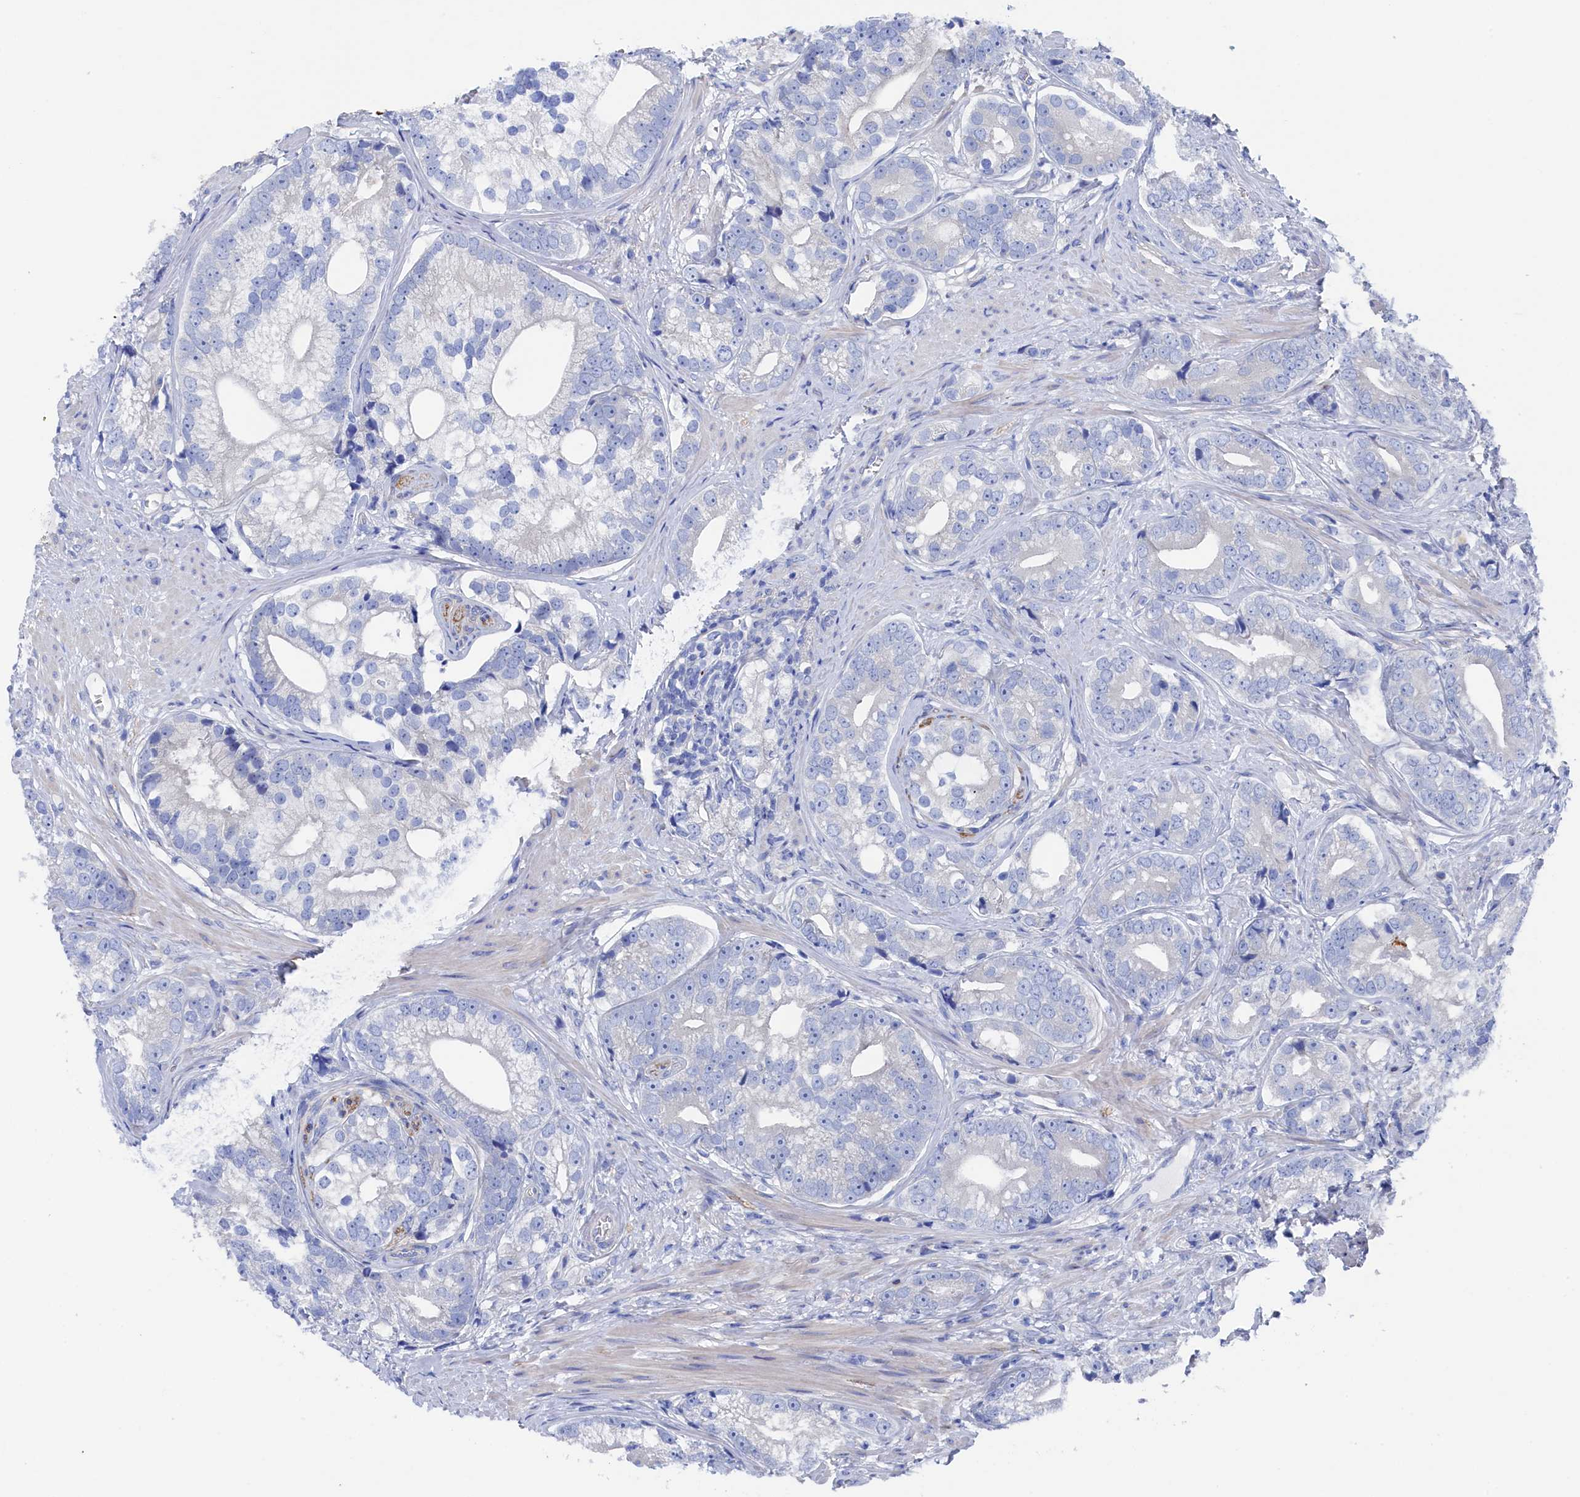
{"staining": {"intensity": "negative", "quantity": "none", "location": "none"}, "tissue": "prostate cancer", "cell_type": "Tumor cells", "image_type": "cancer", "snomed": [{"axis": "morphology", "description": "Adenocarcinoma, High grade"}, {"axis": "topography", "description": "Prostate"}], "caption": "Adenocarcinoma (high-grade) (prostate) stained for a protein using immunohistochemistry exhibits no expression tumor cells.", "gene": "TMOD2", "patient": {"sex": "male", "age": 75}}